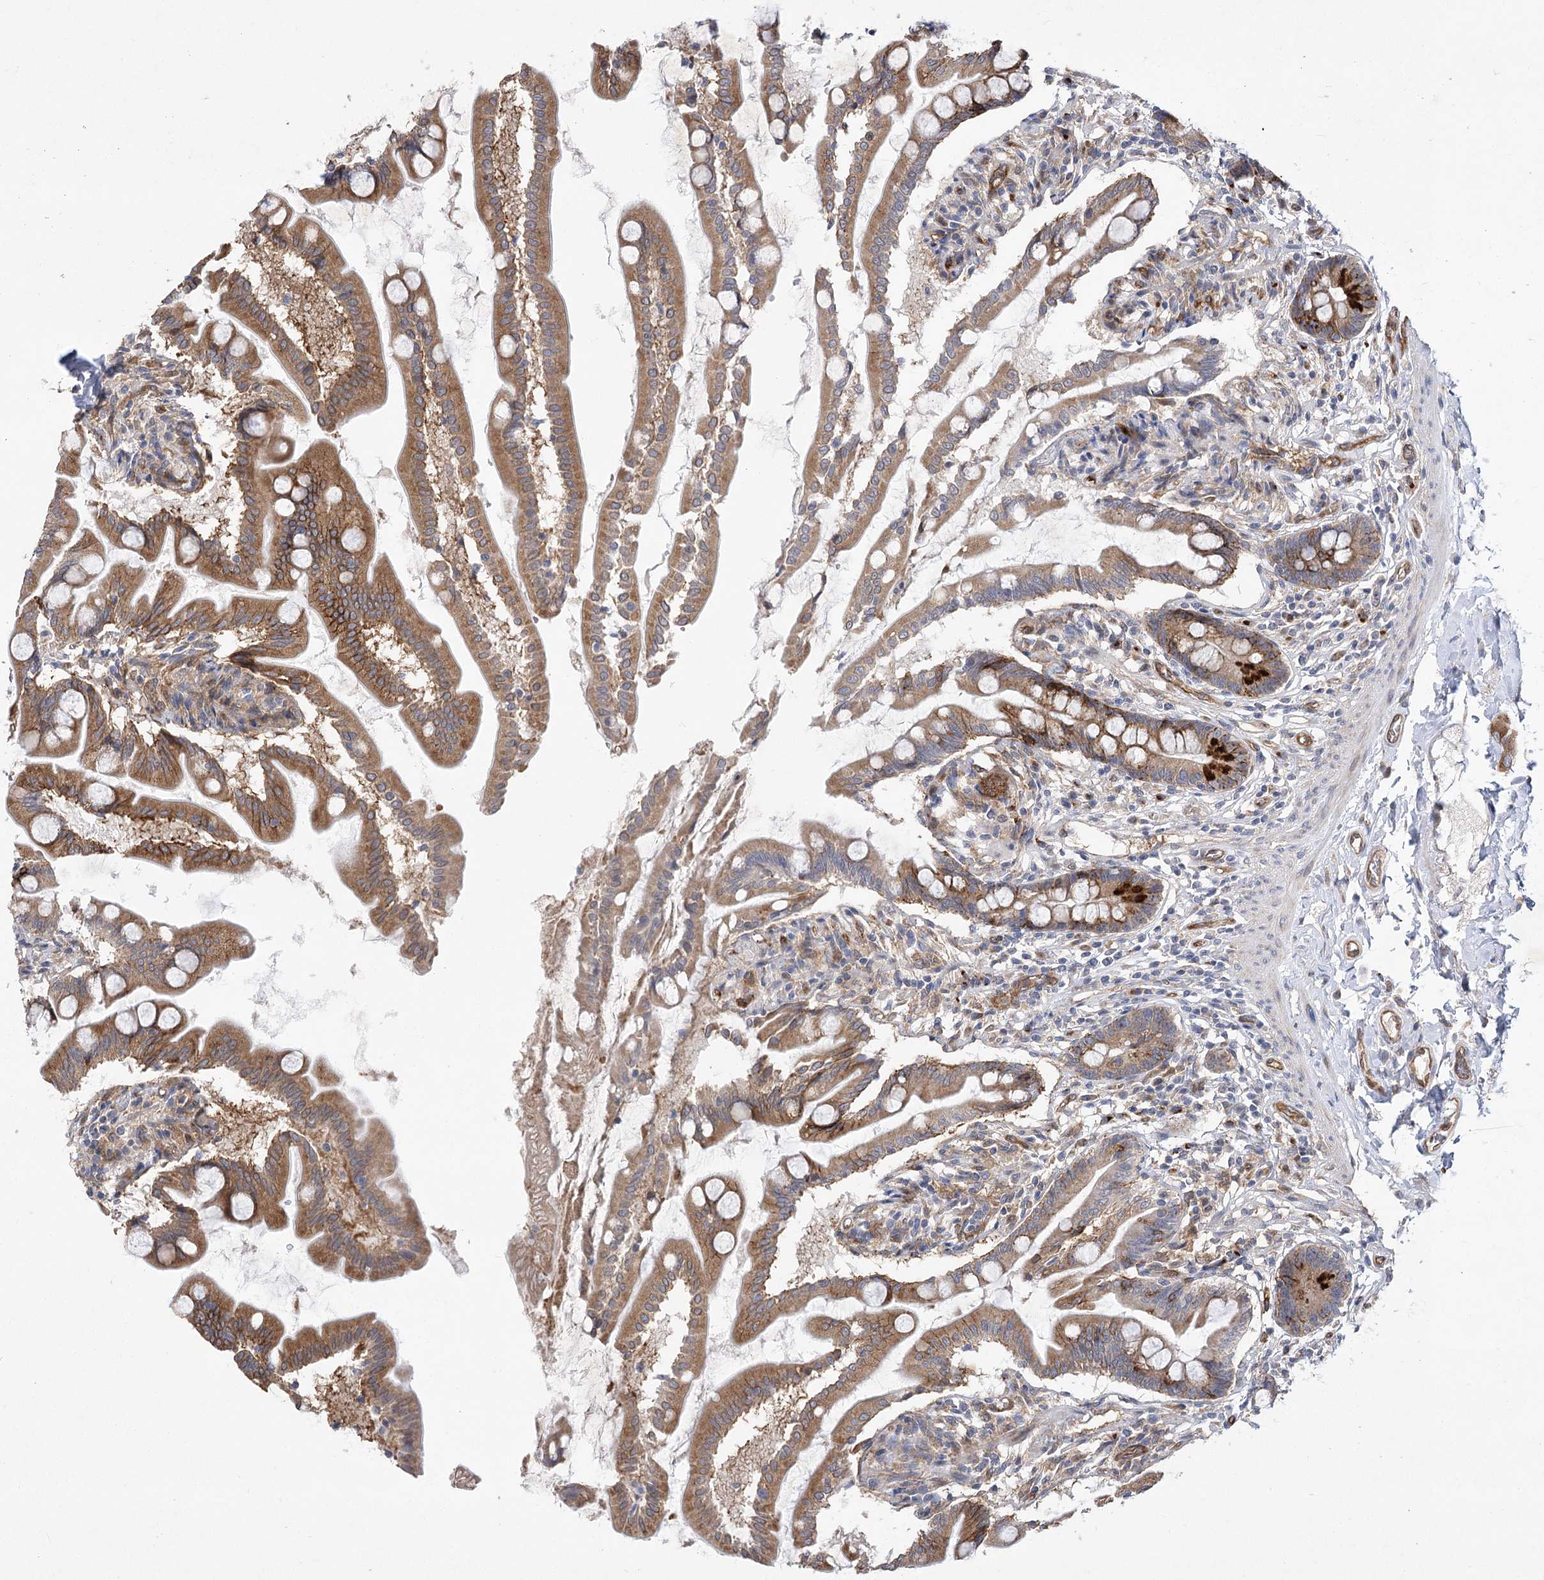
{"staining": {"intensity": "strong", "quantity": "25%-75%", "location": "cytoplasmic/membranous"}, "tissue": "small intestine", "cell_type": "Glandular cells", "image_type": "normal", "snomed": [{"axis": "morphology", "description": "Normal tissue, NOS"}, {"axis": "topography", "description": "Small intestine"}], "caption": "A brown stain labels strong cytoplasmic/membranous staining of a protein in glandular cells of benign human small intestine. (DAB (3,3'-diaminobenzidine) IHC, brown staining for protein, blue staining for nuclei).", "gene": "ARHGAP31", "patient": {"sex": "female", "age": 56}}